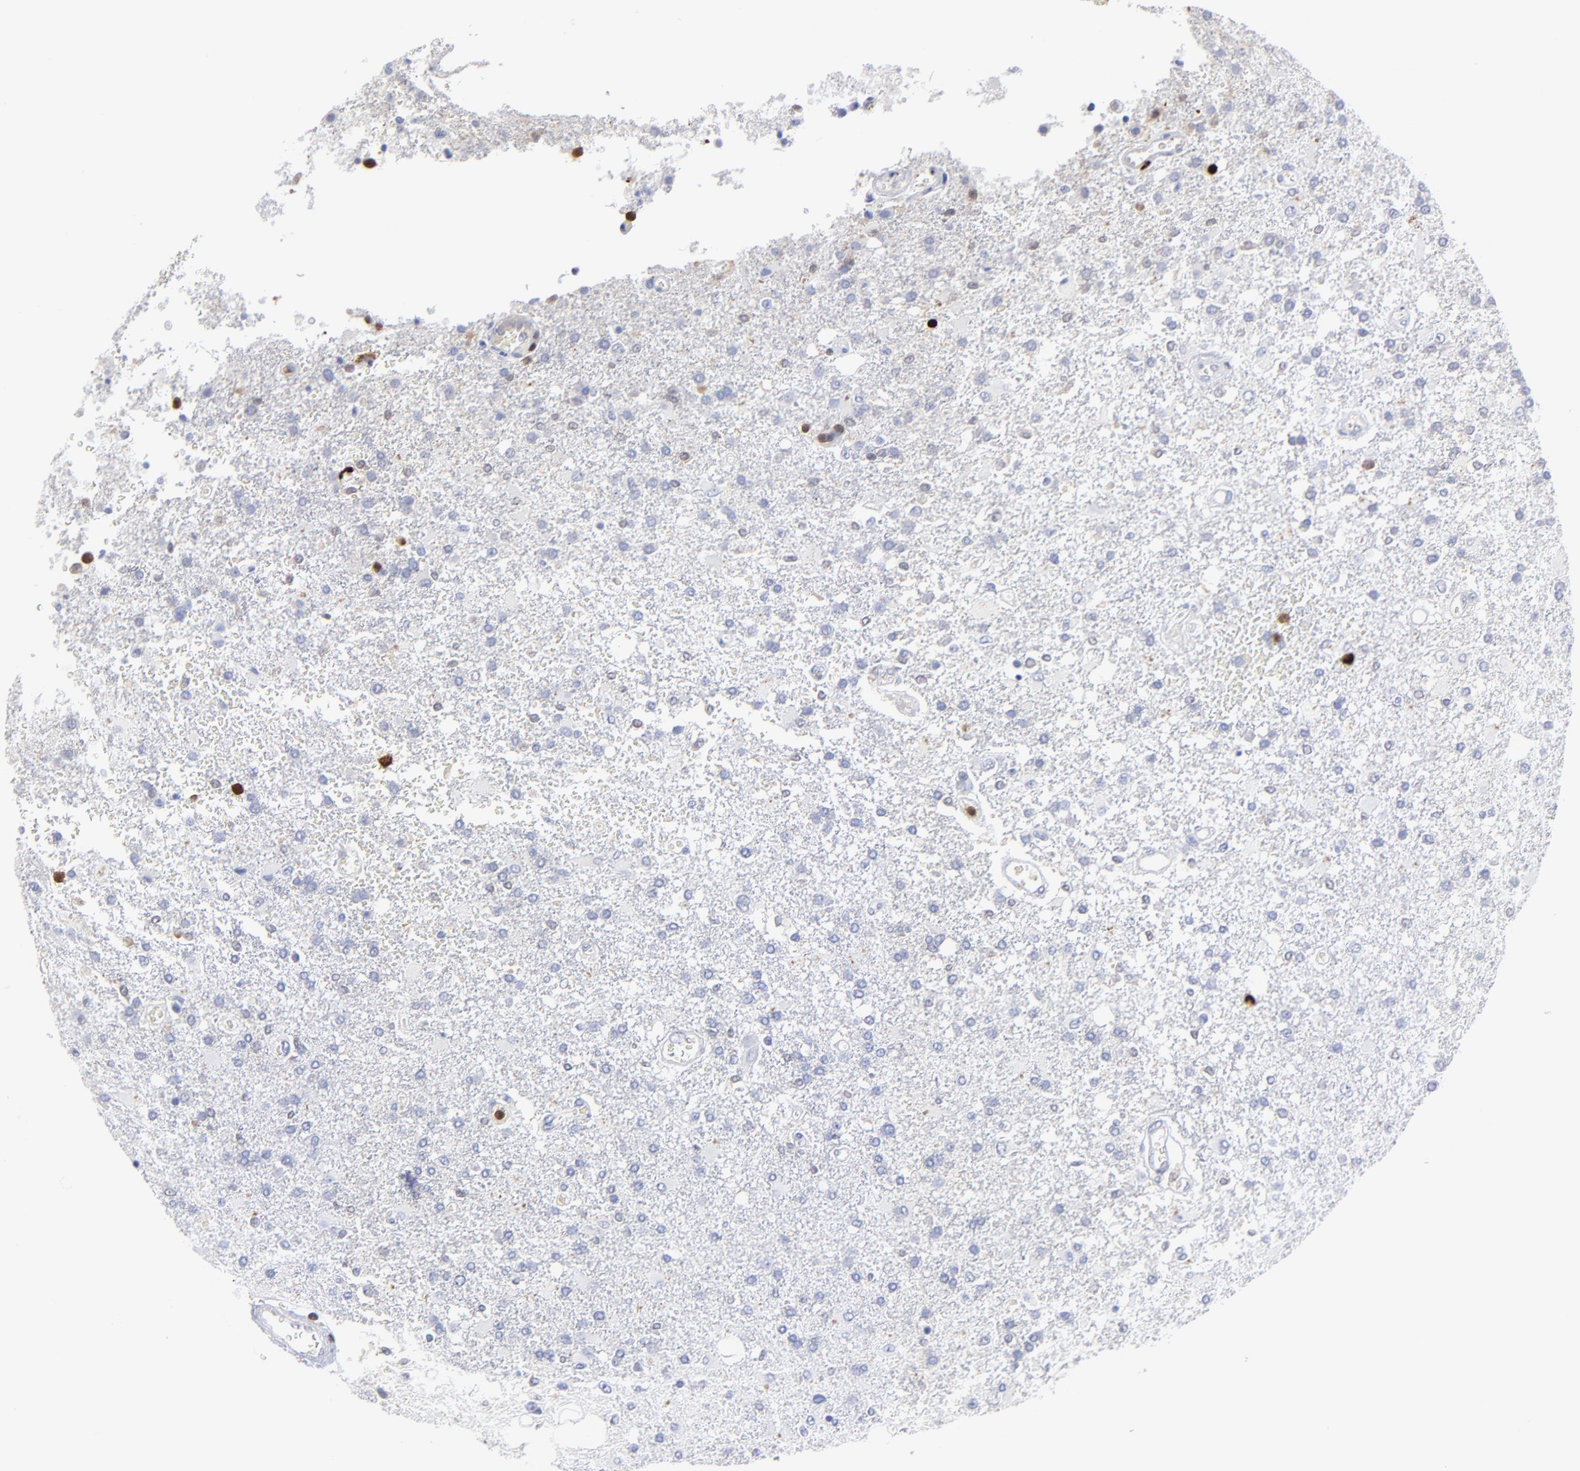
{"staining": {"intensity": "negative", "quantity": "none", "location": "none"}, "tissue": "glioma", "cell_type": "Tumor cells", "image_type": "cancer", "snomed": [{"axis": "morphology", "description": "Glioma, malignant, High grade"}, {"axis": "topography", "description": "Cerebral cortex"}], "caption": "Immunohistochemistry micrograph of human malignant high-grade glioma stained for a protein (brown), which displays no positivity in tumor cells. The staining was performed using DAB to visualize the protein expression in brown, while the nuclei were stained in blue with hematoxylin (Magnification: 20x).", "gene": "TBXT", "patient": {"sex": "male", "age": 79}}